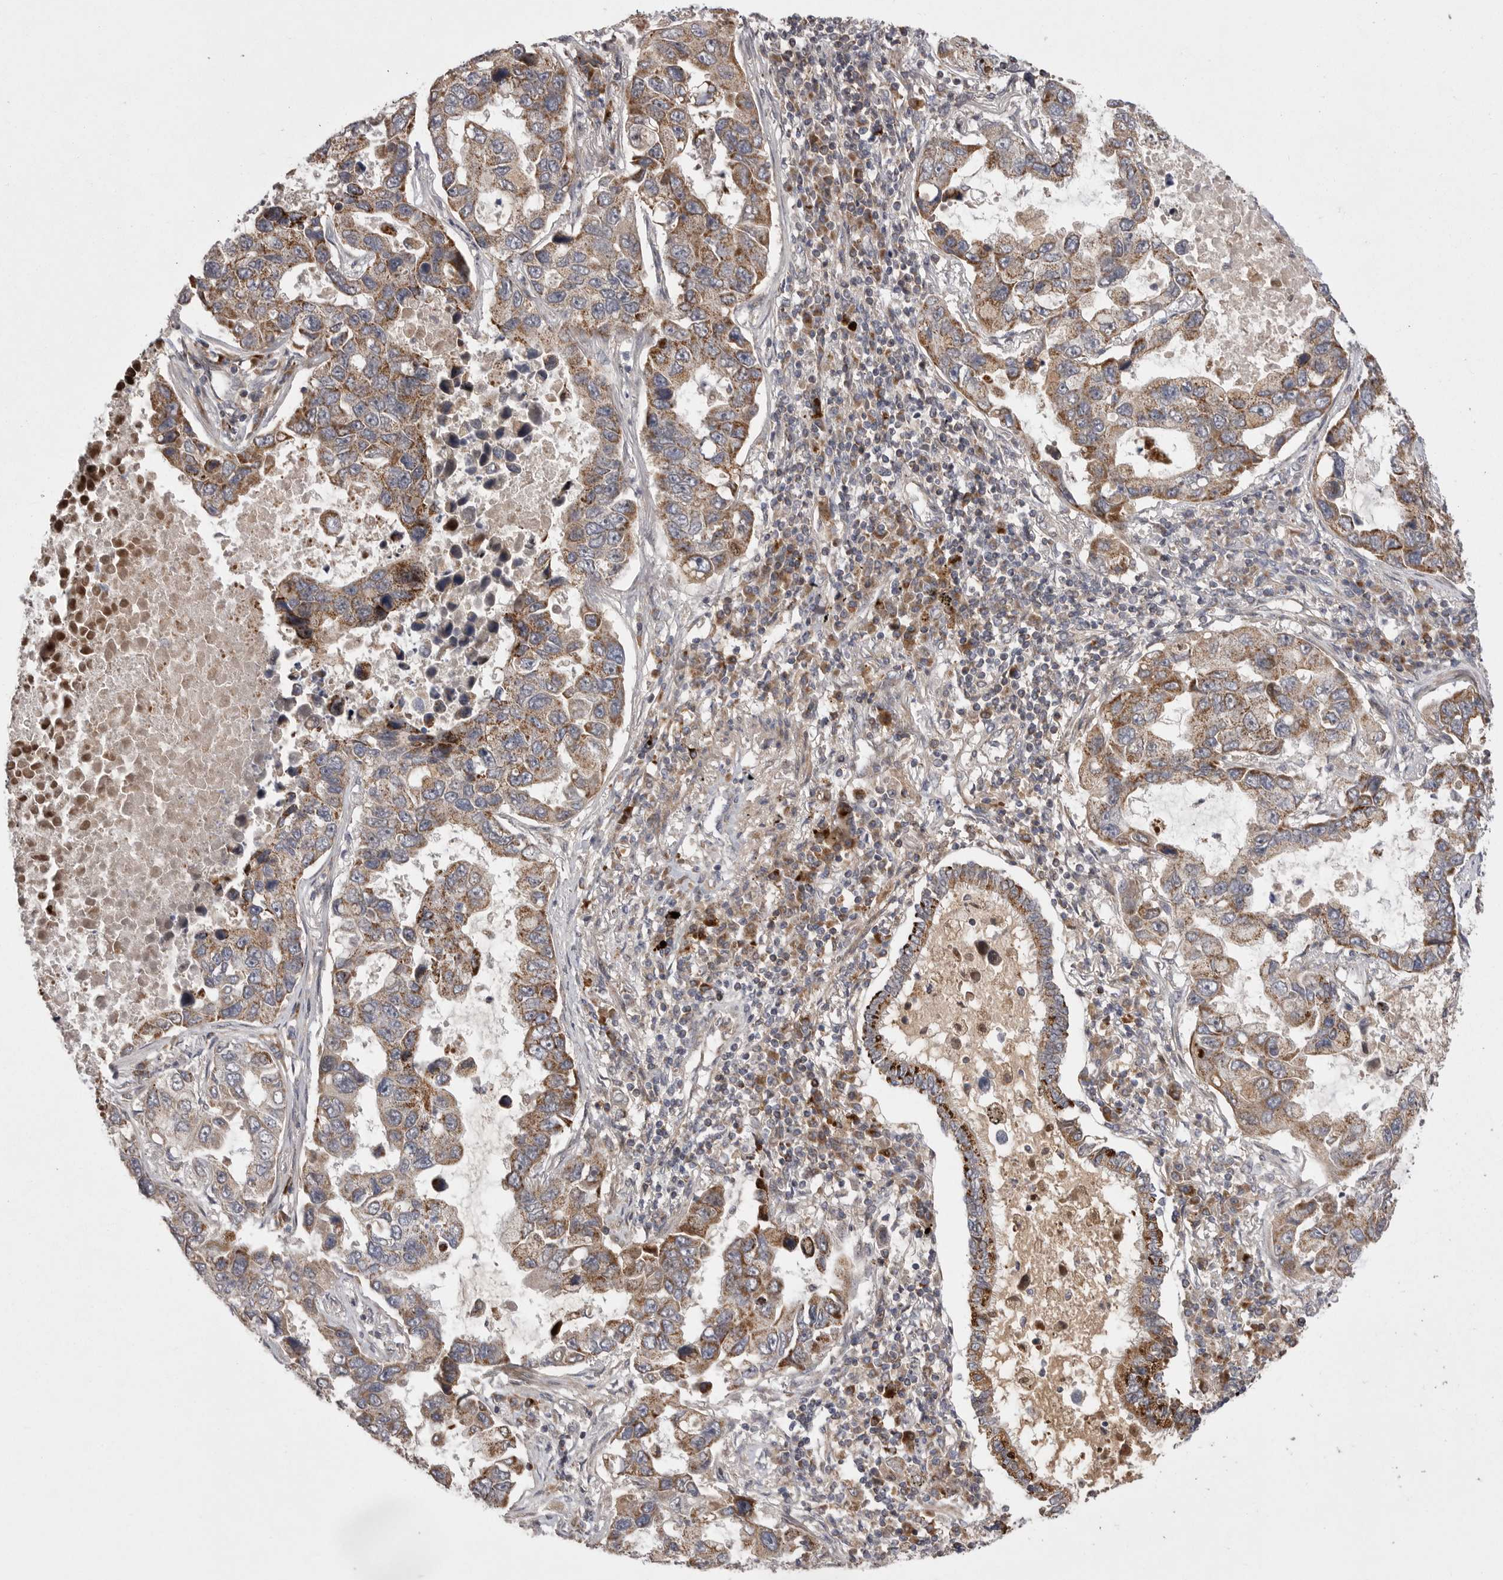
{"staining": {"intensity": "moderate", "quantity": ">75%", "location": "cytoplasmic/membranous"}, "tissue": "lung cancer", "cell_type": "Tumor cells", "image_type": "cancer", "snomed": [{"axis": "morphology", "description": "Adenocarcinoma, NOS"}, {"axis": "topography", "description": "Lung"}], "caption": "A medium amount of moderate cytoplasmic/membranous expression is identified in approximately >75% of tumor cells in lung cancer (adenocarcinoma) tissue.", "gene": "KYAT3", "patient": {"sex": "male", "age": 64}}